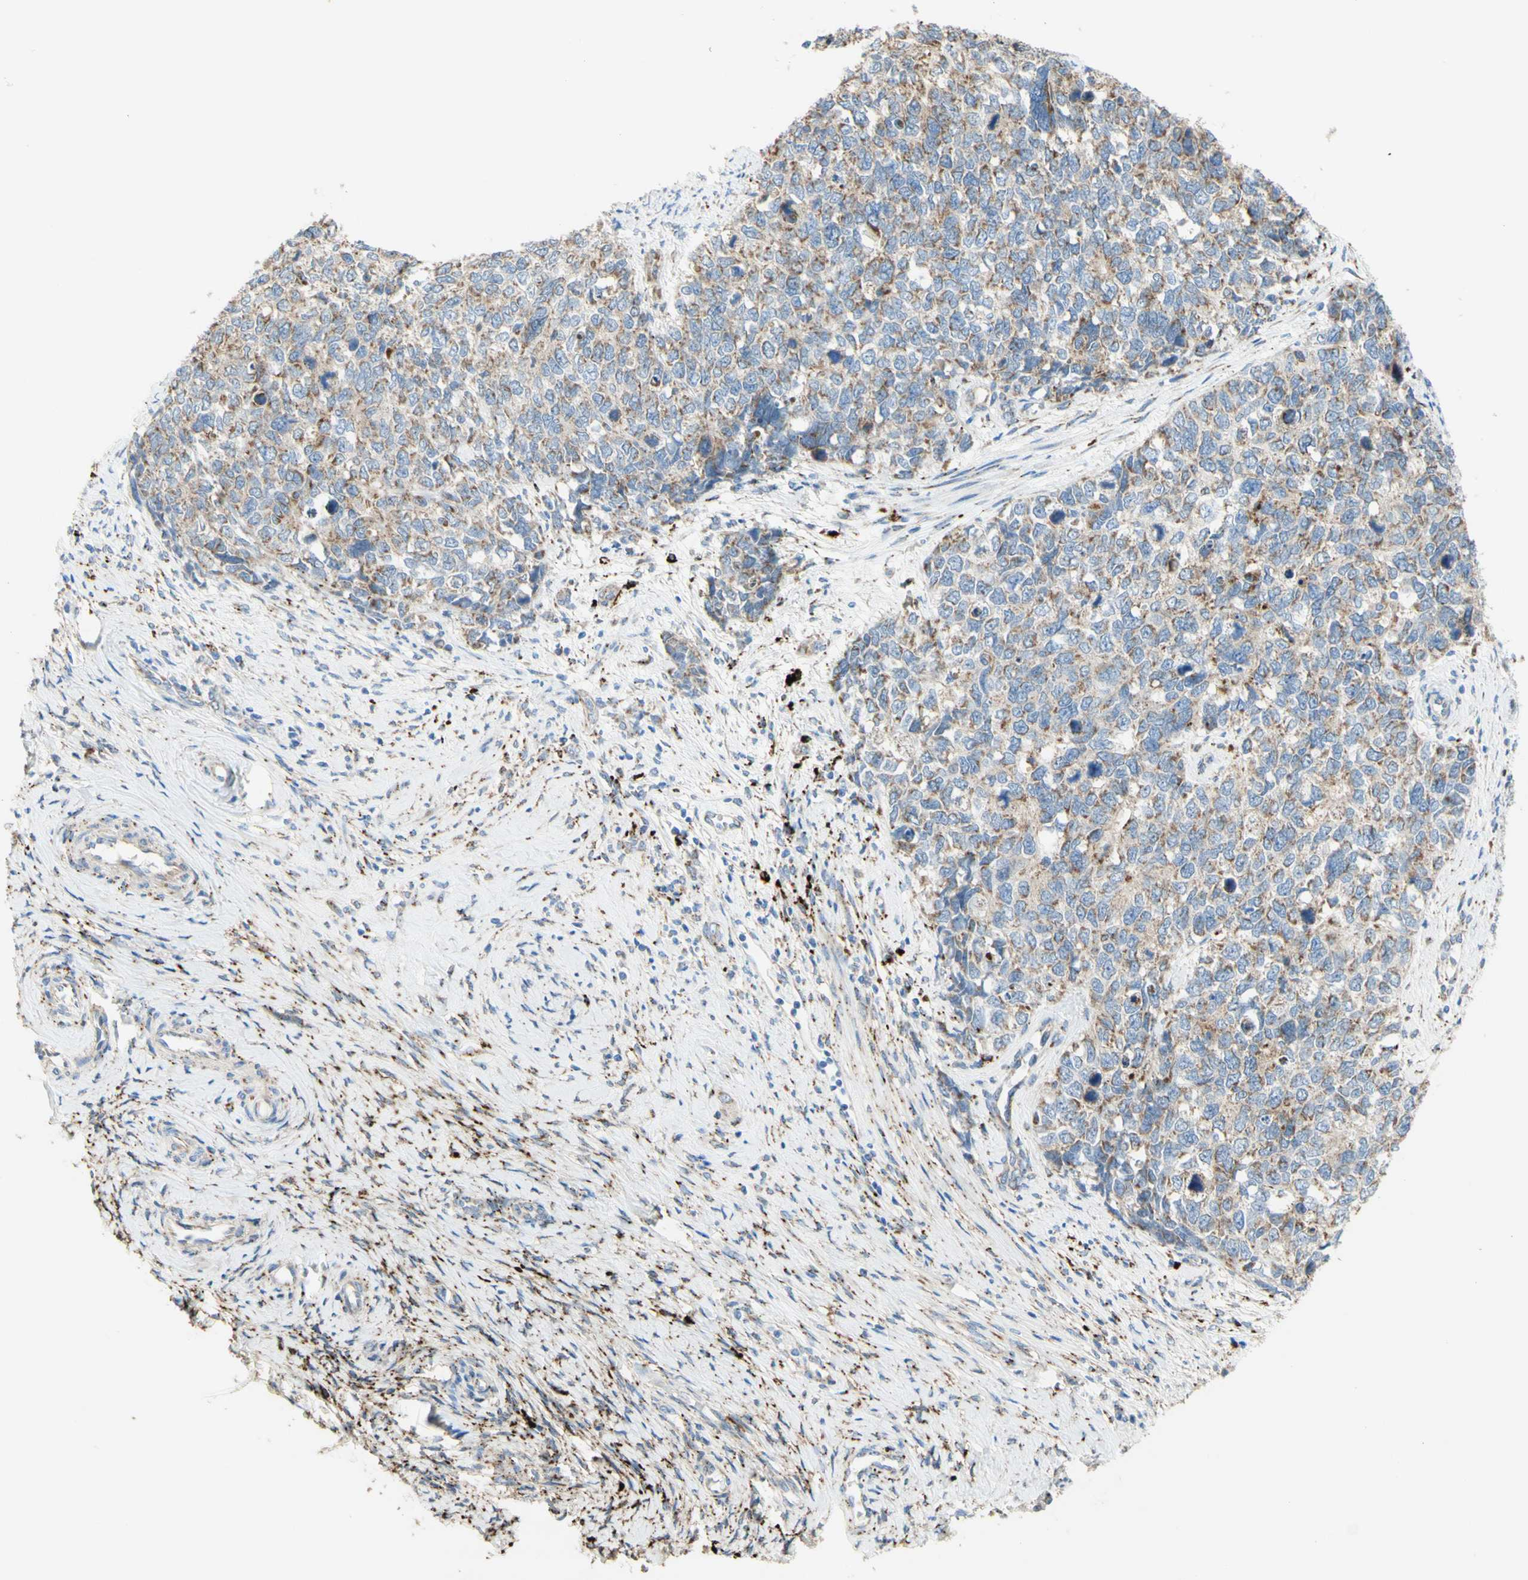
{"staining": {"intensity": "weak", "quantity": ">75%", "location": "cytoplasmic/membranous"}, "tissue": "cervical cancer", "cell_type": "Tumor cells", "image_type": "cancer", "snomed": [{"axis": "morphology", "description": "Squamous cell carcinoma, NOS"}, {"axis": "topography", "description": "Cervix"}], "caption": "A histopathology image of human squamous cell carcinoma (cervical) stained for a protein reveals weak cytoplasmic/membranous brown staining in tumor cells.", "gene": "URB2", "patient": {"sex": "female", "age": 63}}